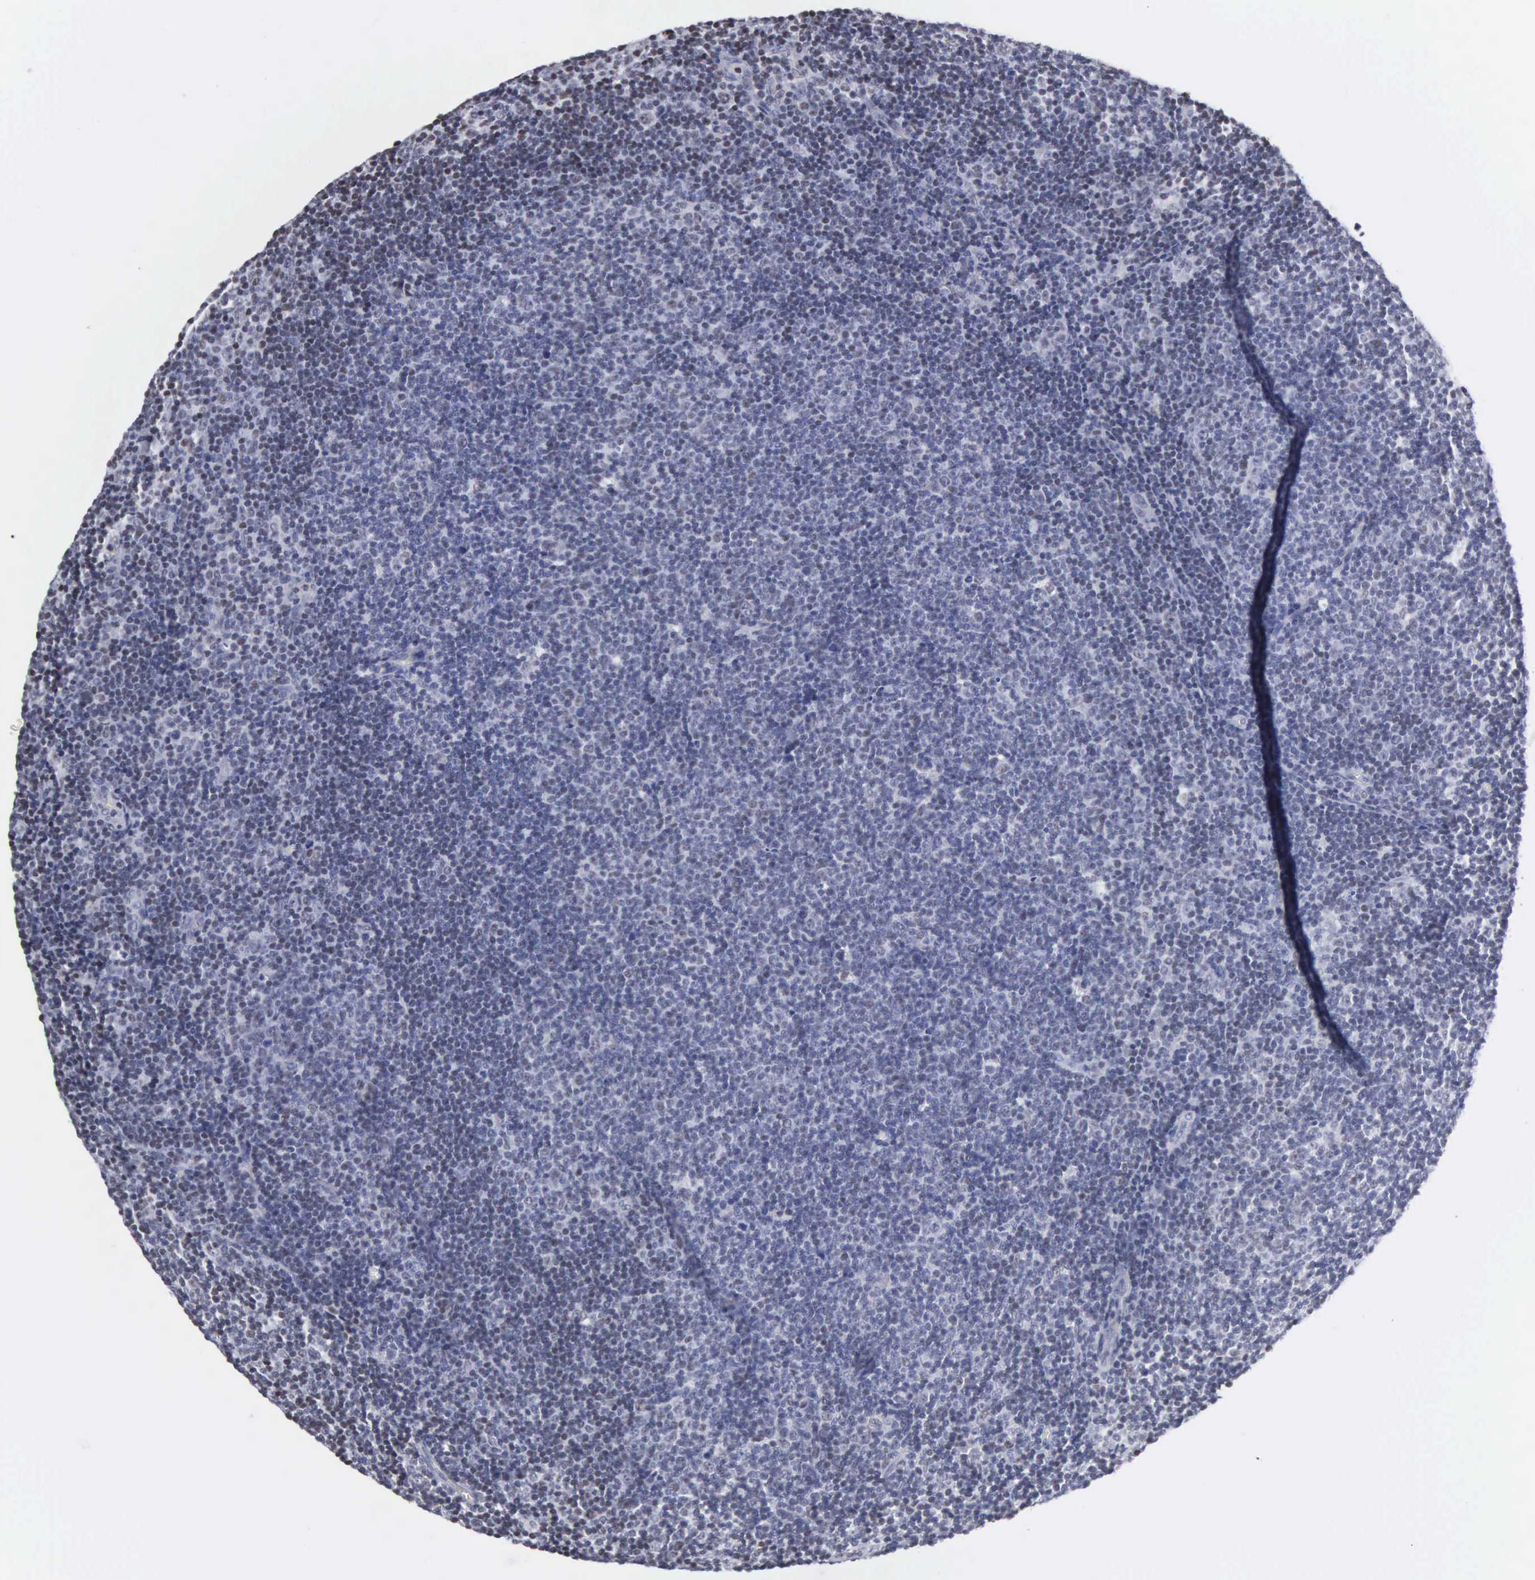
{"staining": {"intensity": "weak", "quantity": "25%-75%", "location": "nuclear"}, "tissue": "lymphoma", "cell_type": "Tumor cells", "image_type": "cancer", "snomed": [{"axis": "morphology", "description": "Malignant lymphoma, non-Hodgkin's type, Low grade"}, {"axis": "topography", "description": "Lymph node"}], "caption": "Low-grade malignant lymphoma, non-Hodgkin's type stained with a brown dye shows weak nuclear positive expression in about 25%-75% of tumor cells.", "gene": "CCNG1", "patient": {"sex": "male", "age": 49}}